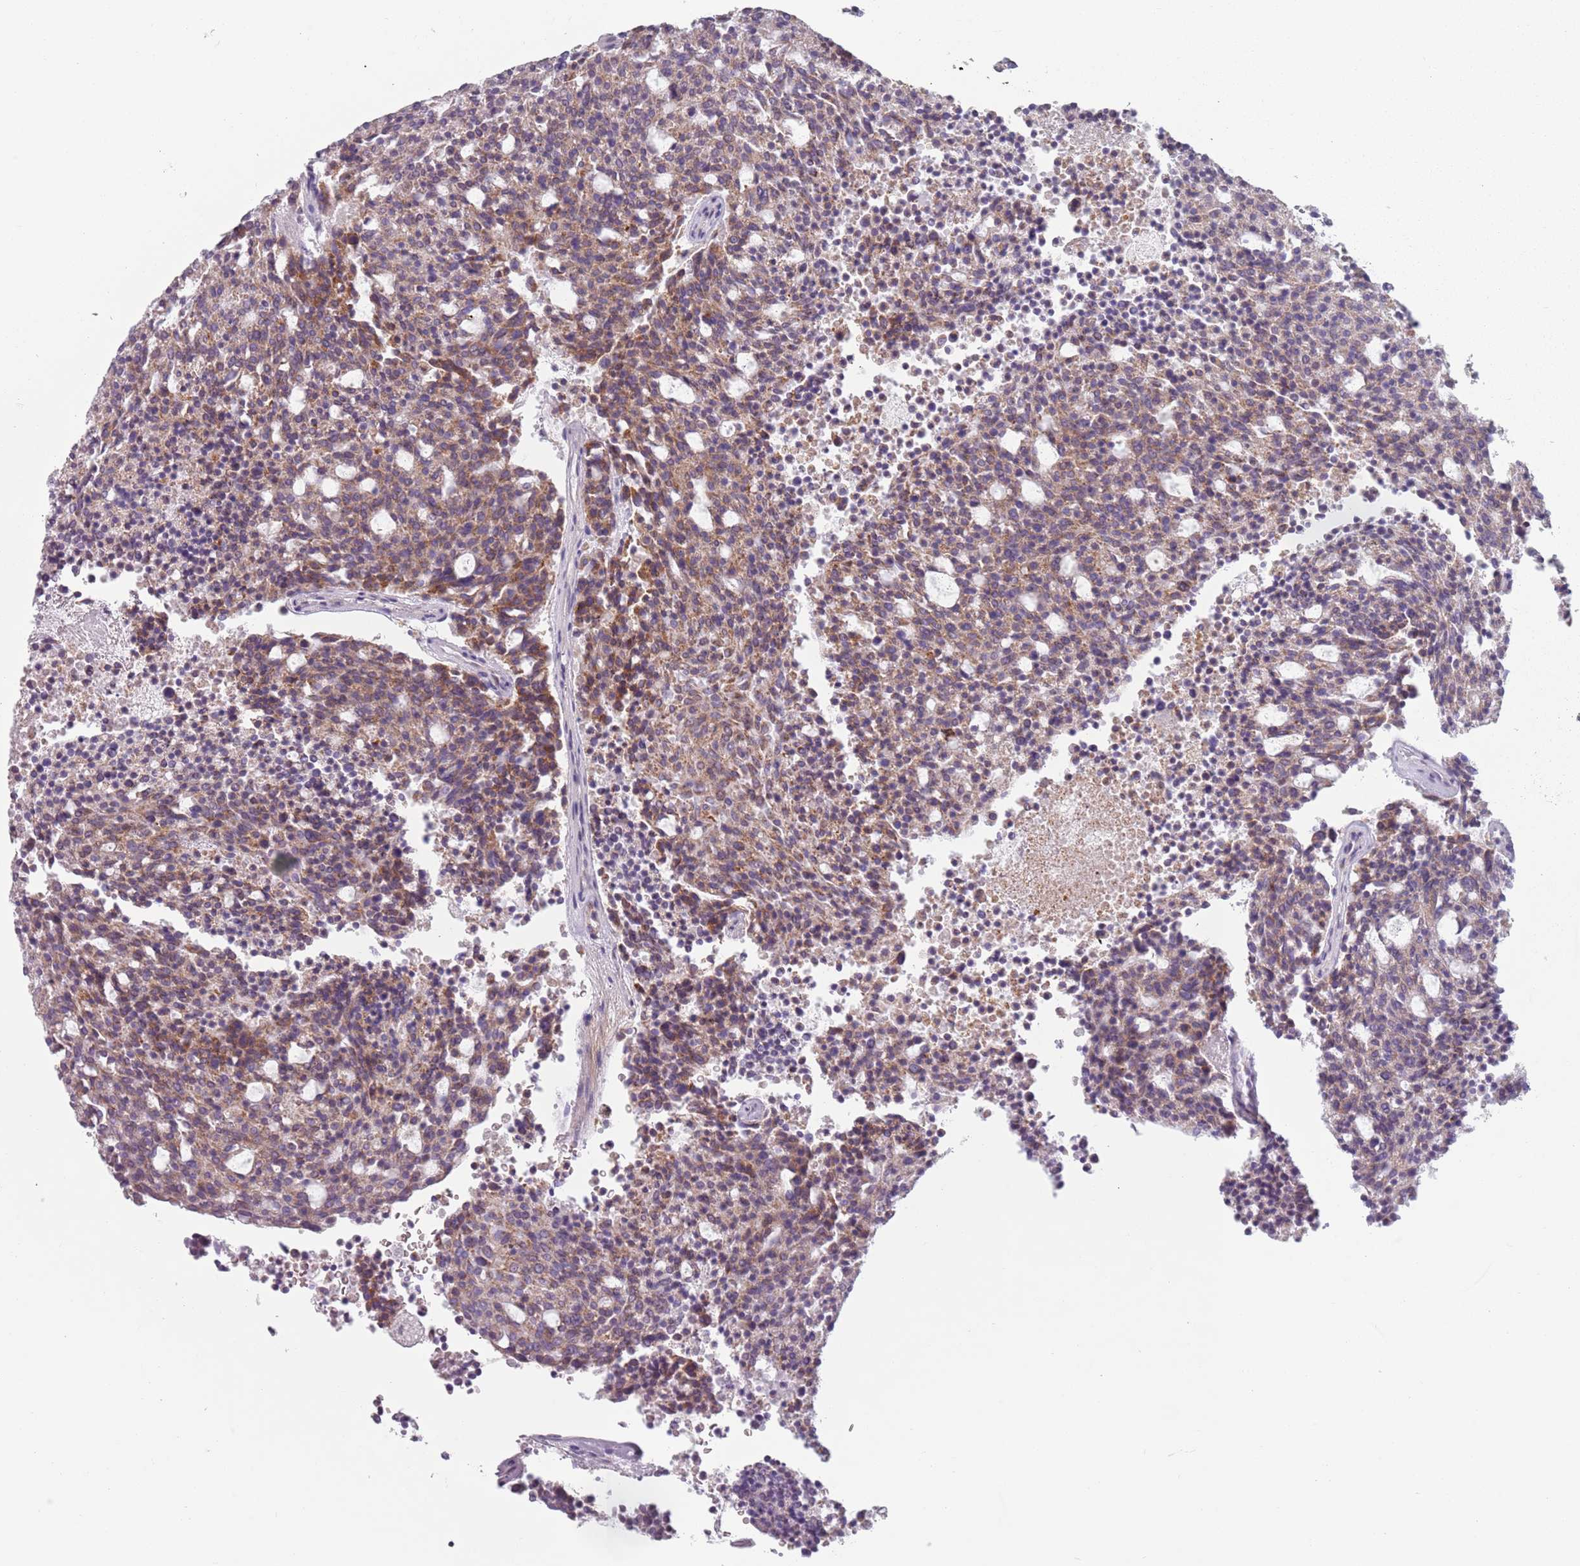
{"staining": {"intensity": "moderate", "quantity": ">75%", "location": "cytoplasmic/membranous"}, "tissue": "carcinoid", "cell_type": "Tumor cells", "image_type": "cancer", "snomed": [{"axis": "morphology", "description": "Carcinoid, malignant, NOS"}, {"axis": "topography", "description": "Pancreas"}], "caption": "Carcinoid stained with a brown dye shows moderate cytoplasmic/membranous positive positivity in about >75% of tumor cells.", "gene": "MEGF8", "patient": {"sex": "female", "age": 54}}